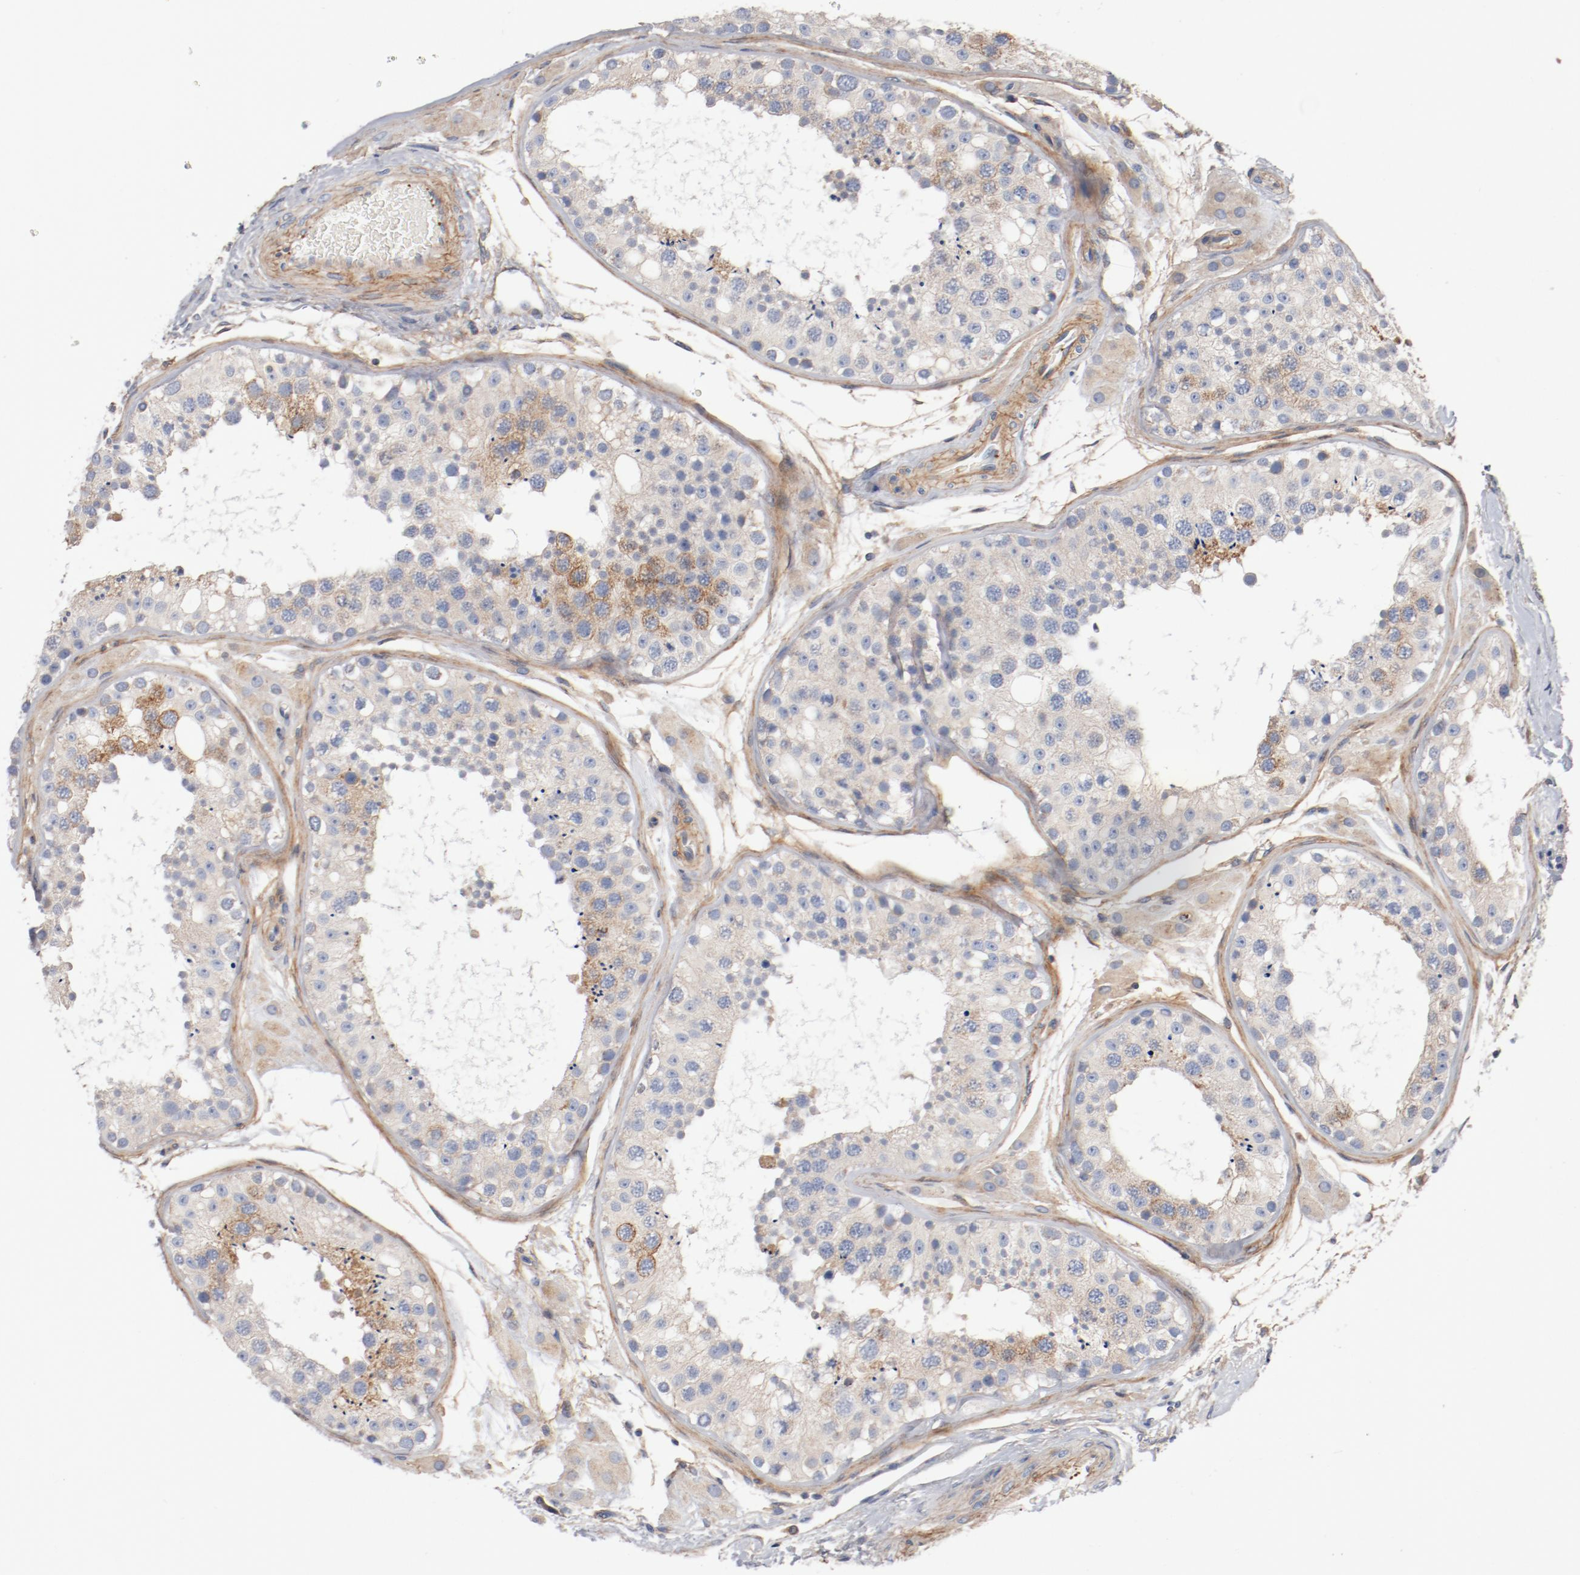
{"staining": {"intensity": "negative", "quantity": "none", "location": "none"}, "tissue": "testis", "cell_type": "Cells in seminiferous ducts", "image_type": "normal", "snomed": [{"axis": "morphology", "description": "Normal tissue, NOS"}, {"axis": "topography", "description": "Testis"}], "caption": "Immunohistochemical staining of unremarkable testis shows no significant positivity in cells in seminiferous ducts.", "gene": "ILK", "patient": {"sex": "male", "age": 26}}